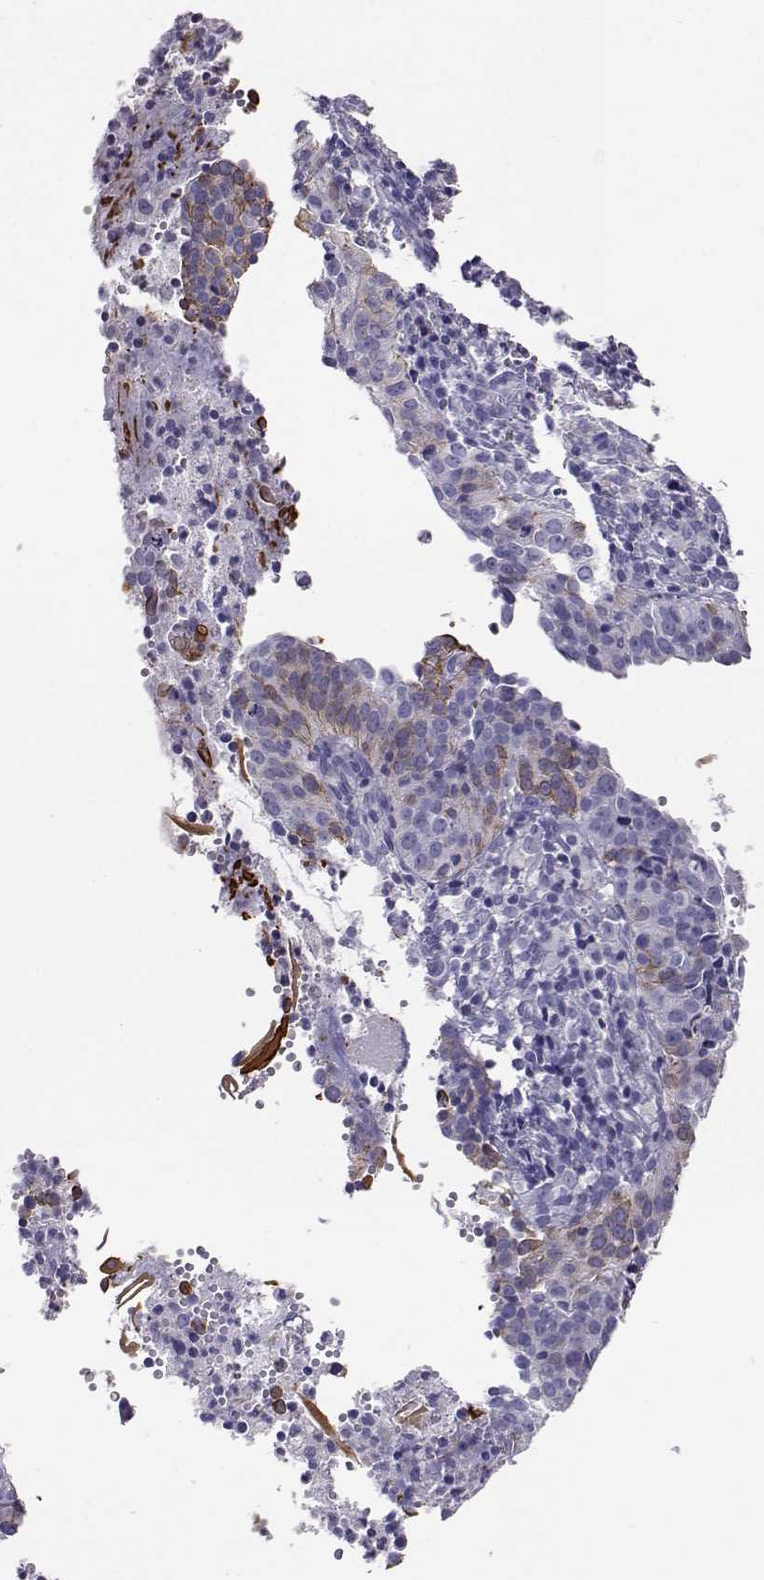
{"staining": {"intensity": "moderate", "quantity": "<25%", "location": "cytoplasmic/membranous"}, "tissue": "cervical cancer", "cell_type": "Tumor cells", "image_type": "cancer", "snomed": [{"axis": "morphology", "description": "Squamous cell carcinoma, NOS"}, {"axis": "topography", "description": "Cervix"}], "caption": "Squamous cell carcinoma (cervical) stained for a protein demonstrates moderate cytoplasmic/membranous positivity in tumor cells.", "gene": "AKR1B1", "patient": {"sex": "female", "age": 39}}